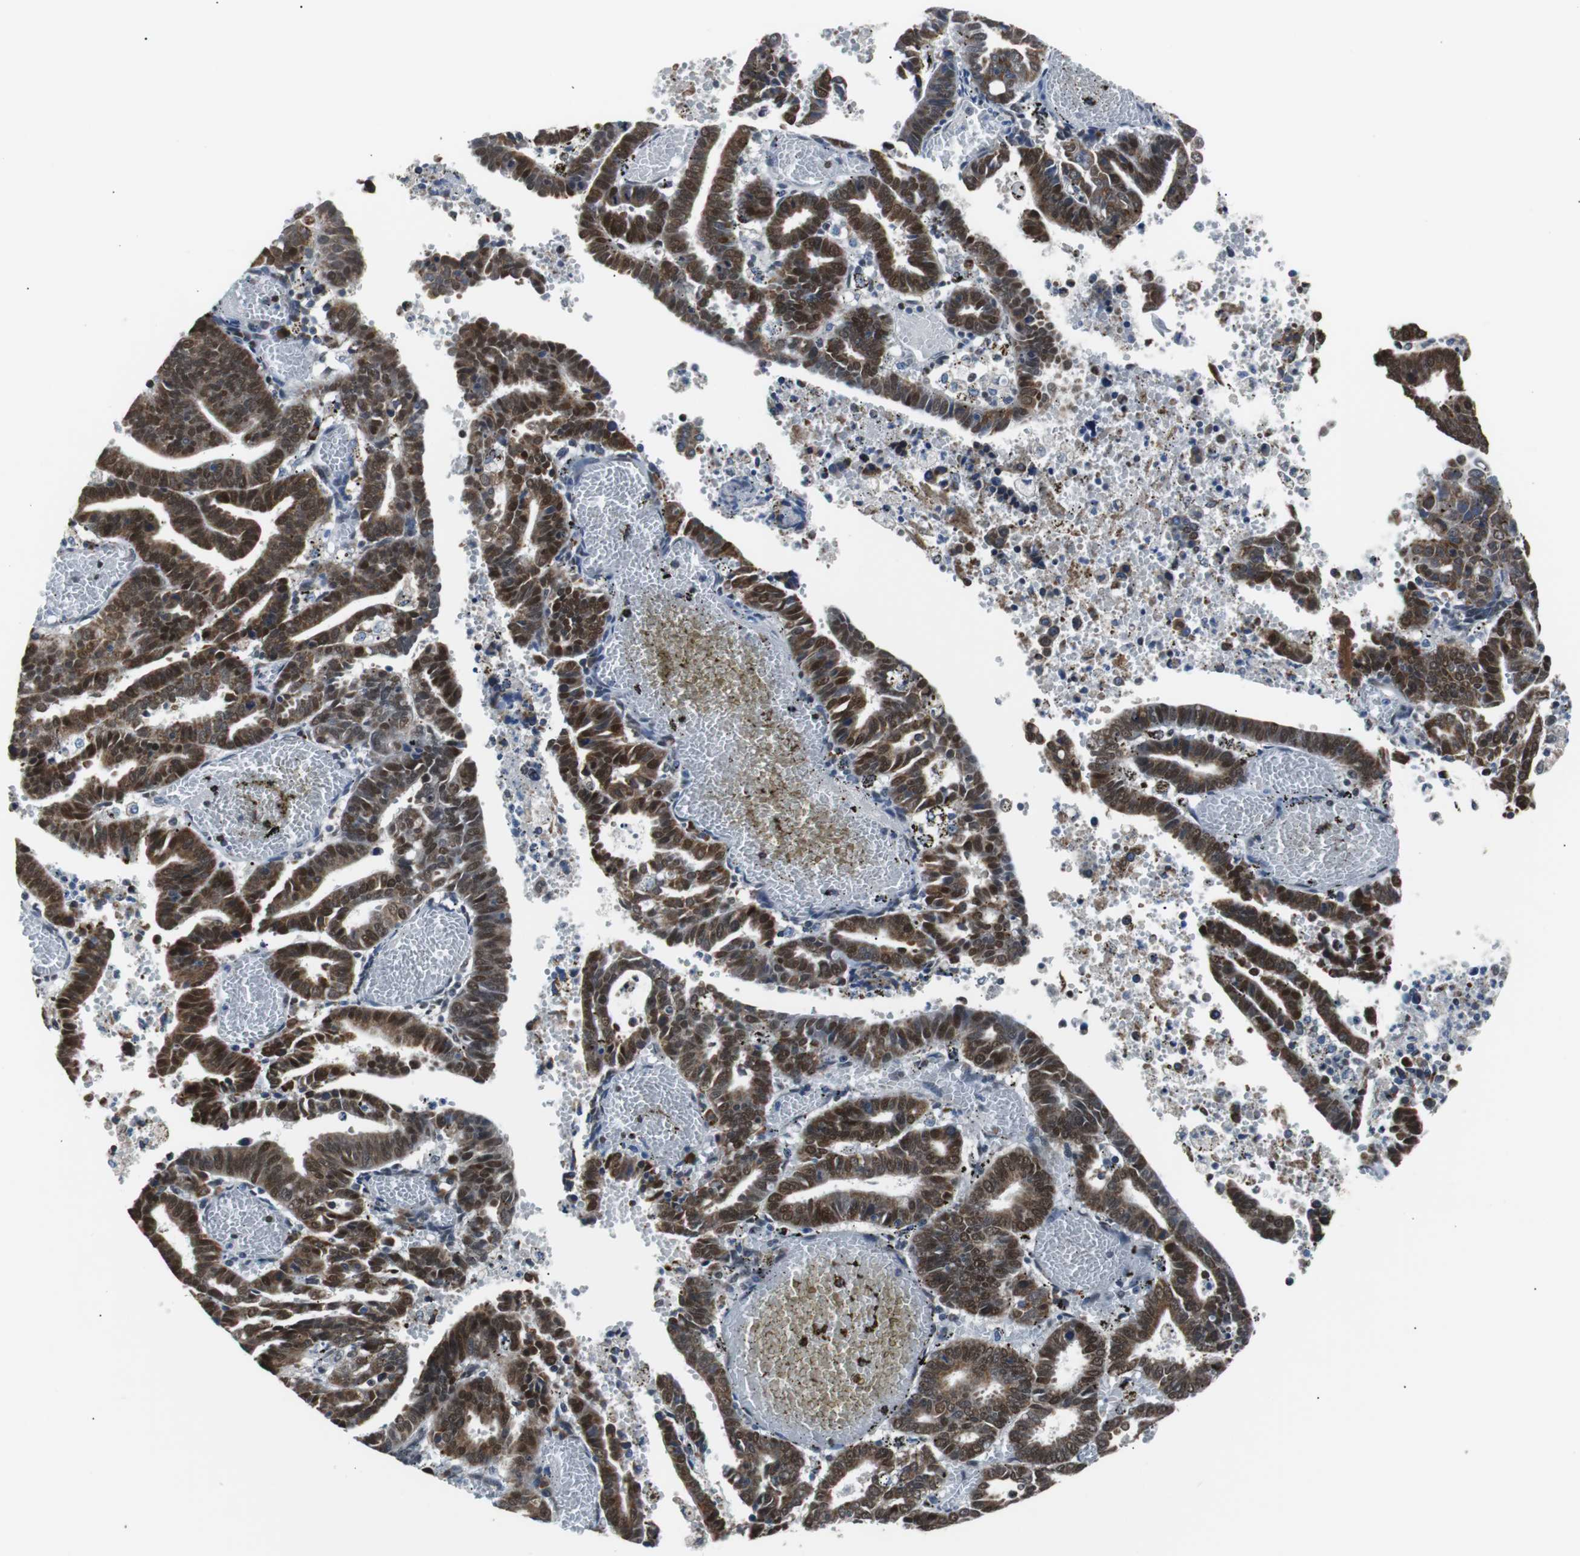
{"staining": {"intensity": "strong", "quantity": ">75%", "location": "cytoplasmic/membranous,nuclear"}, "tissue": "endometrial cancer", "cell_type": "Tumor cells", "image_type": "cancer", "snomed": [{"axis": "morphology", "description": "Adenocarcinoma, NOS"}, {"axis": "topography", "description": "Uterus"}], "caption": "IHC histopathology image of adenocarcinoma (endometrial) stained for a protein (brown), which reveals high levels of strong cytoplasmic/membranous and nuclear expression in about >75% of tumor cells.", "gene": "USP28", "patient": {"sex": "female", "age": 83}}